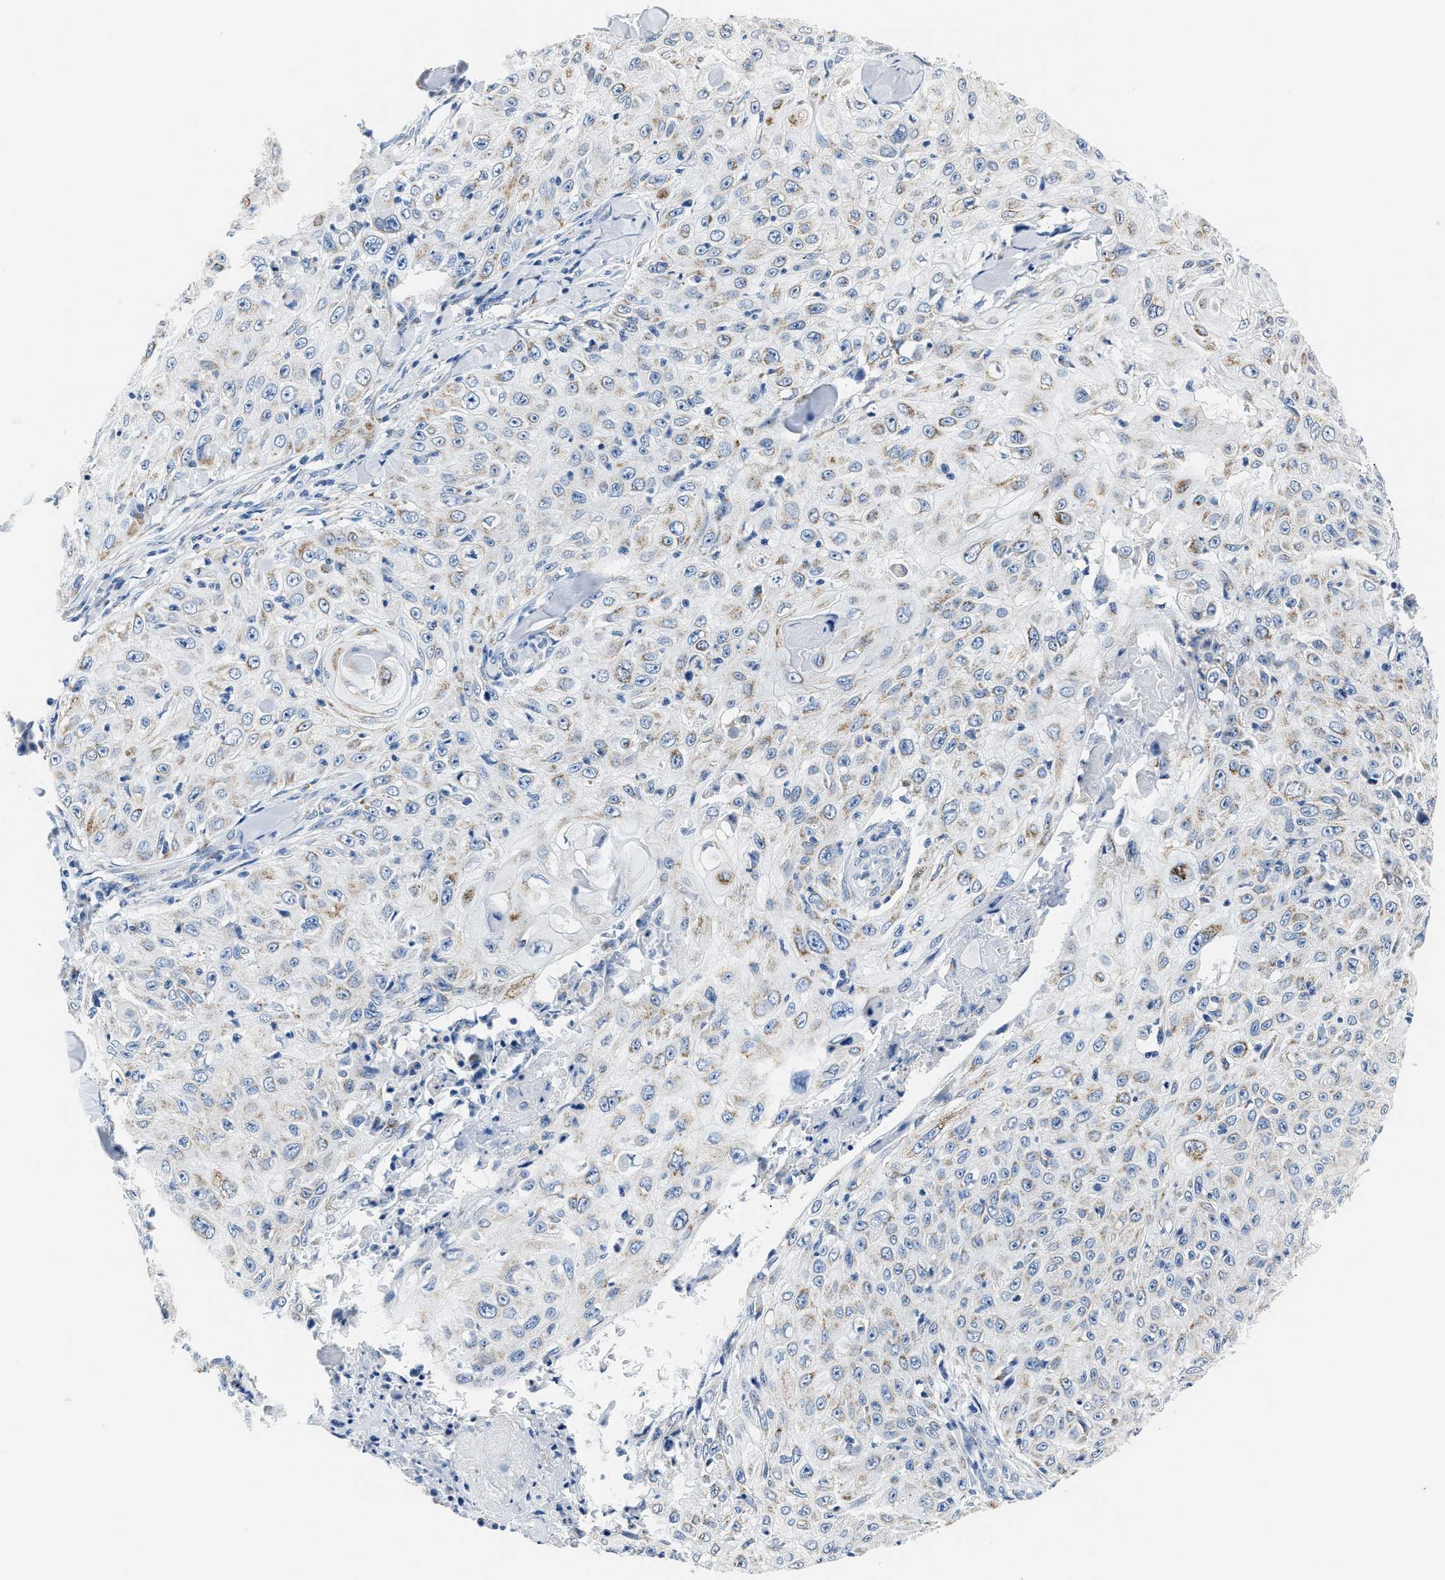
{"staining": {"intensity": "weak", "quantity": "25%-75%", "location": "cytoplasmic/membranous"}, "tissue": "skin cancer", "cell_type": "Tumor cells", "image_type": "cancer", "snomed": [{"axis": "morphology", "description": "Squamous cell carcinoma, NOS"}, {"axis": "topography", "description": "Skin"}], "caption": "Protein staining of skin cancer tissue shows weak cytoplasmic/membranous expression in approximately 25%-75% of tumor cells. The protein of interest is shown in brown color, while the nuclei are stained blue.", "gene": "AMACR", "patient": {"sex": "male", "age": 86}}